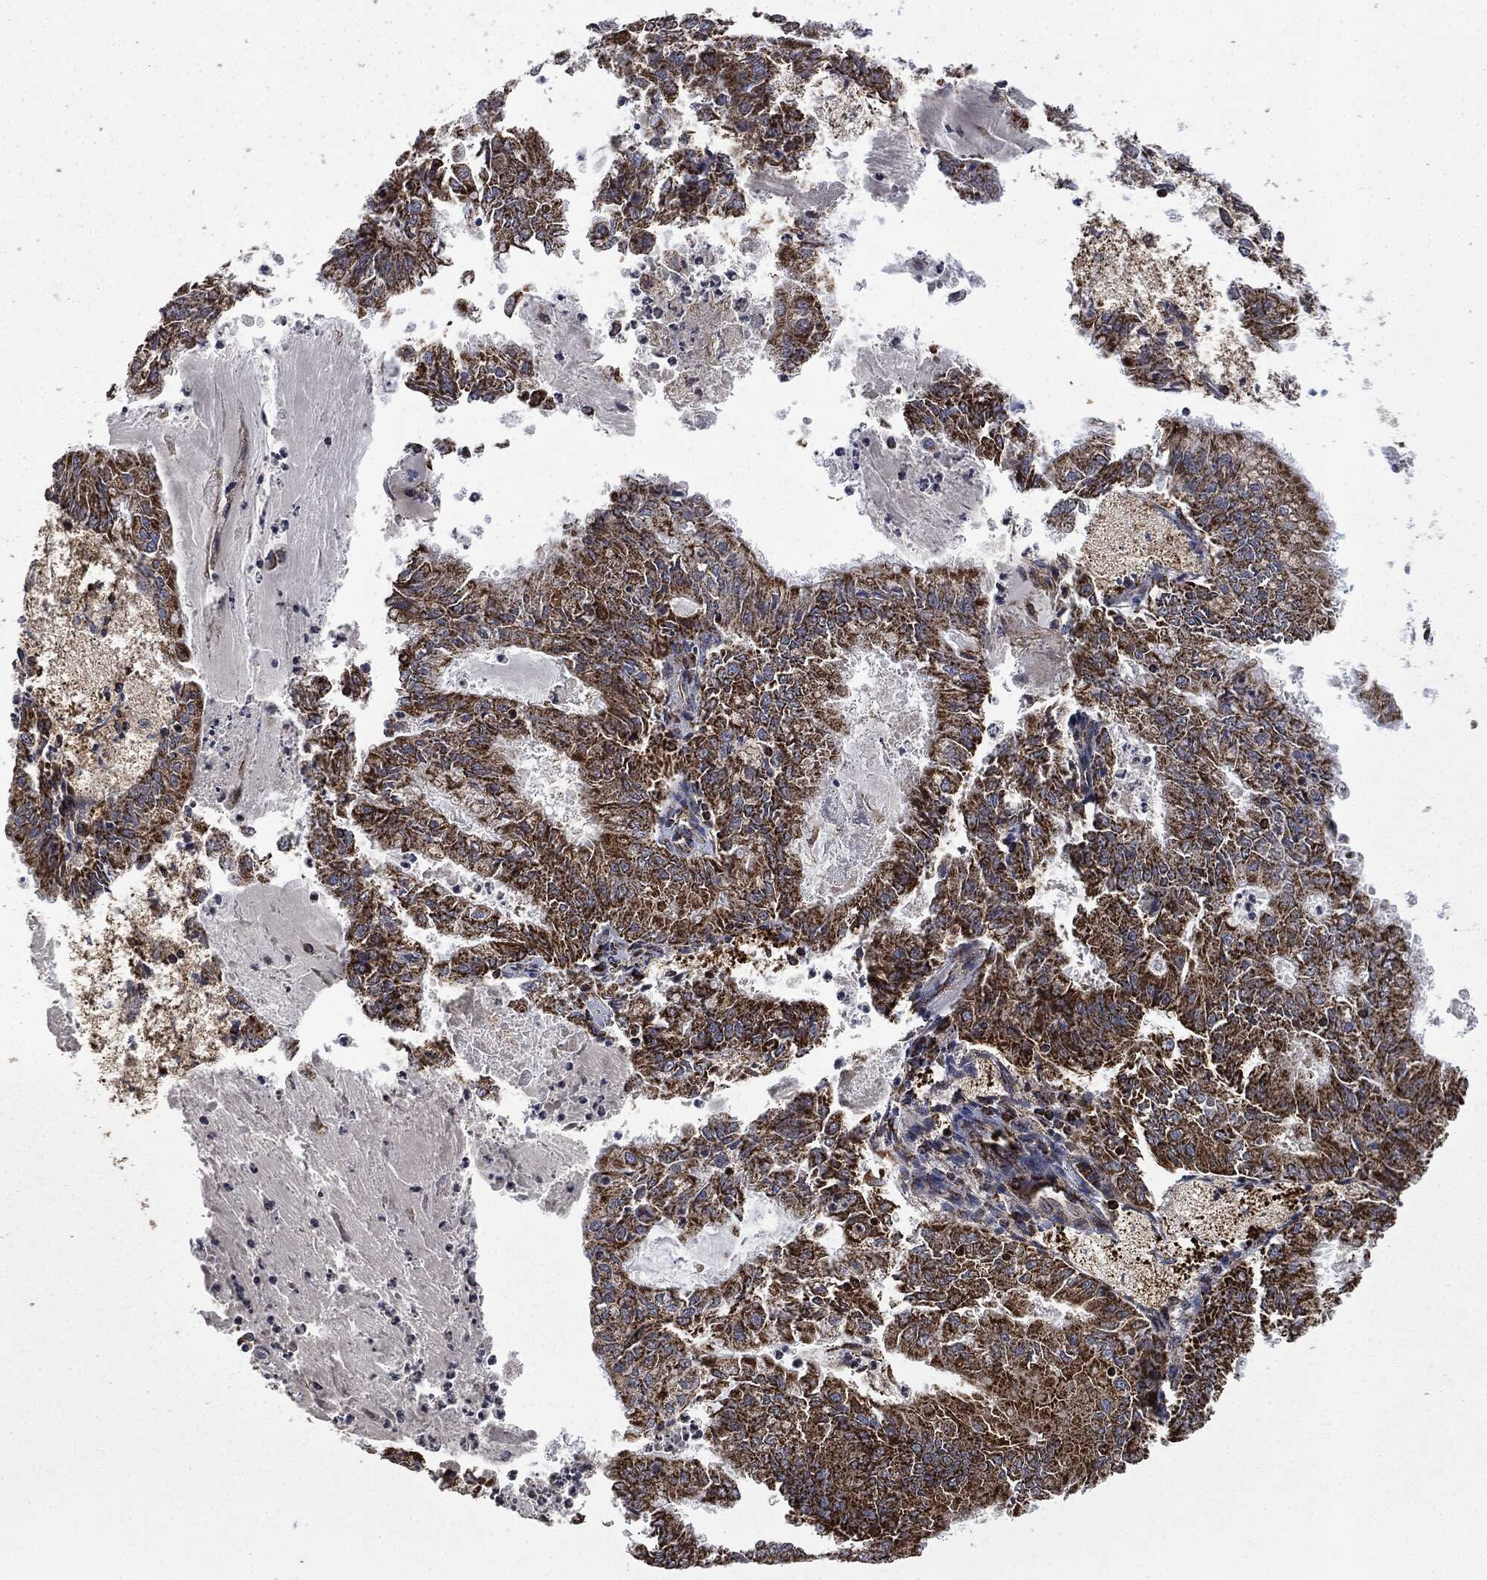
{"staining": {"intensity": "strong", "quantity": ">75%", "location": "cytoplasmic/membranous"}, "tissue": "endometrial cancer", "cell_type": "Tumor cells", "image_type": "cancer", "snomed": [{"axis": "morphology", "description": "Adenocarcinoma, NOS"}, {"axis": "topography", "description": "Endometrium"}], "caption": "Protein expression analysis of endometrial cancer (adenocarcinoma) displays strong cytoplasmic/membranous expression in approximately >75% of tumor cells.", "gene": "RYK", "patient": {"sex": "female", "age": 57}}